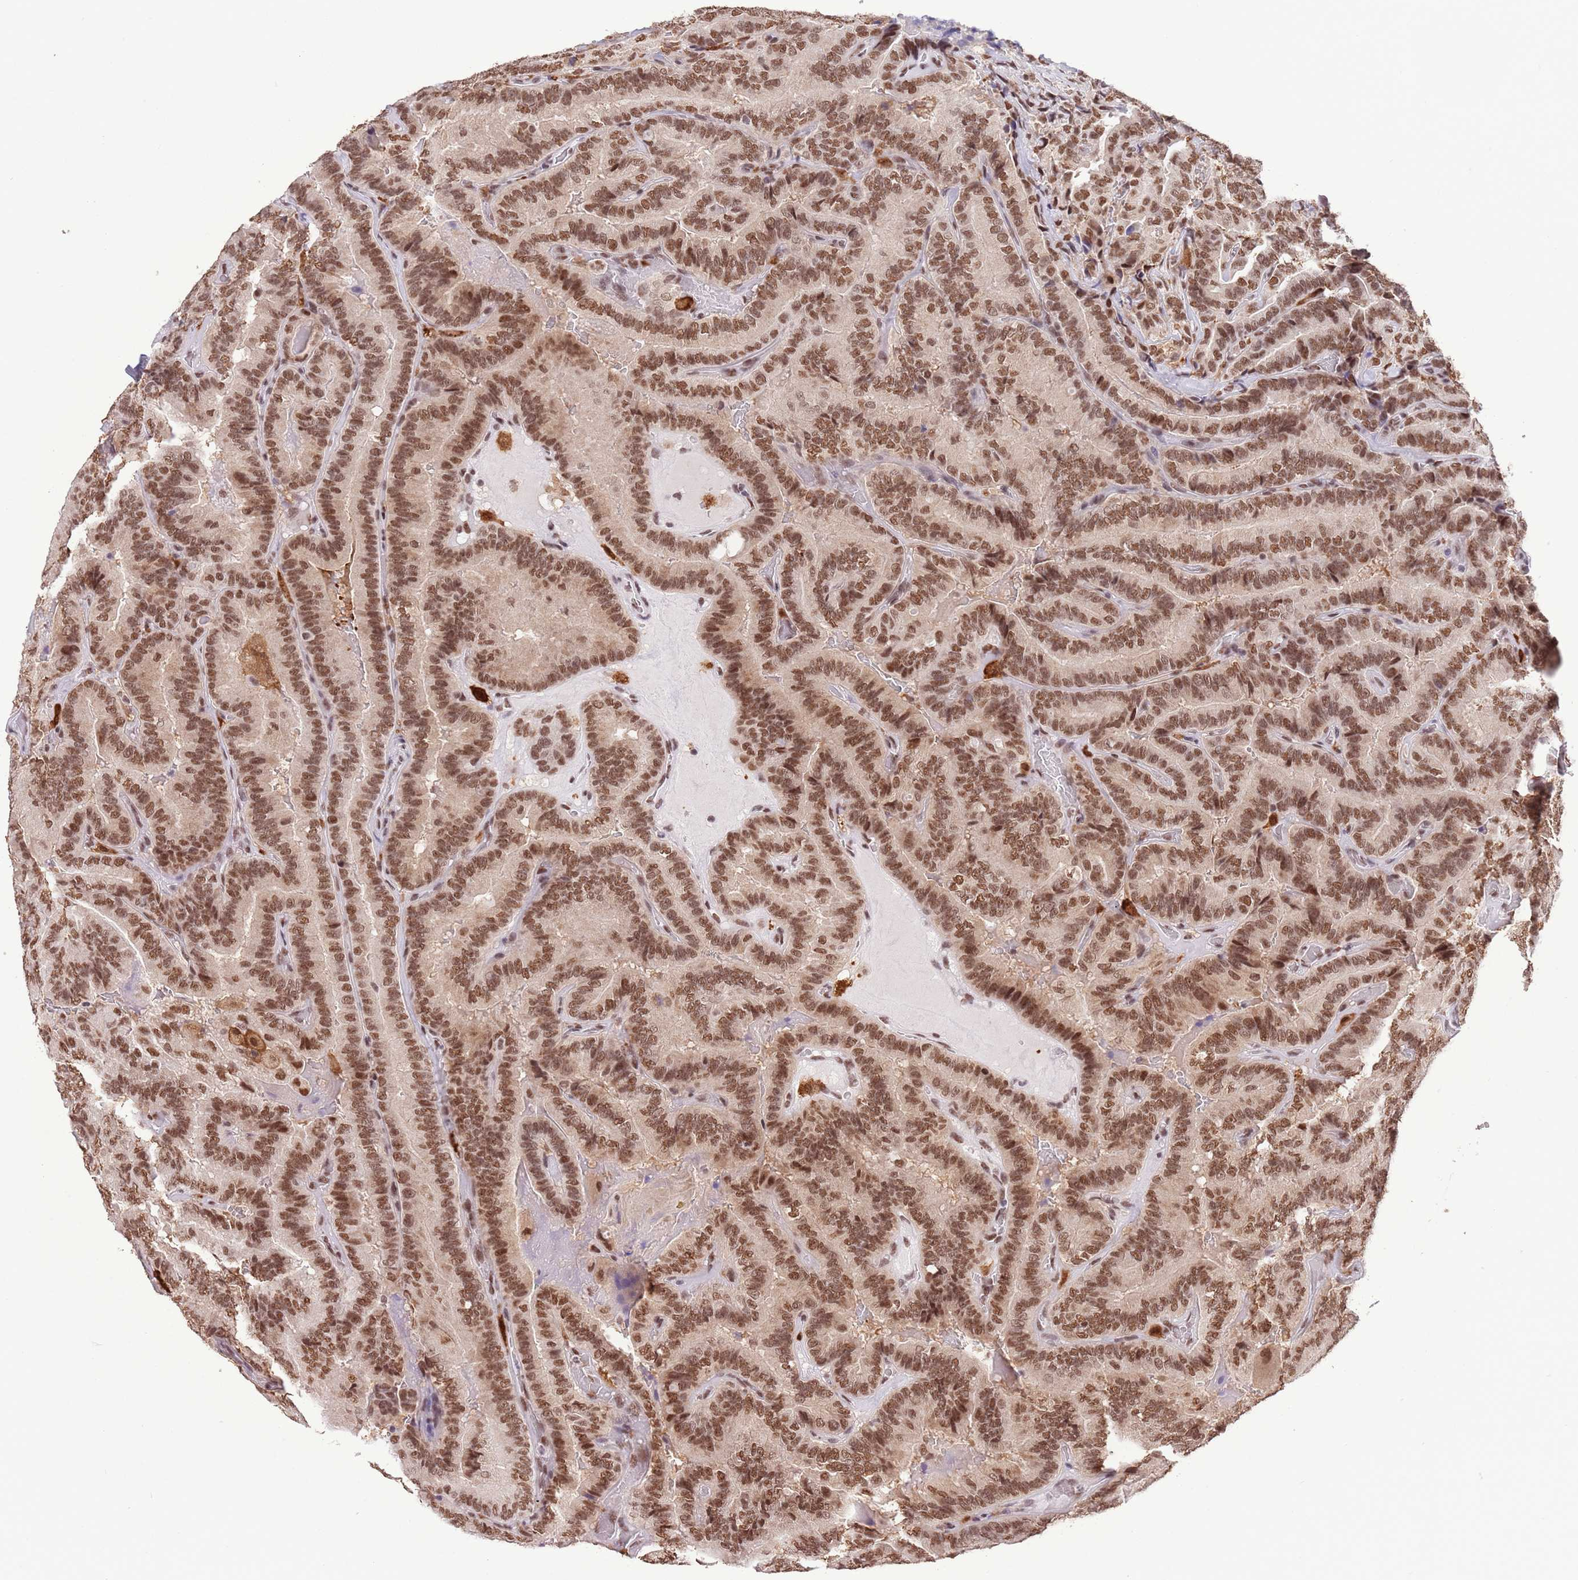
{"staining": {"intensity": "moderate", "quantity": ">75%", "location": "nuclear"}, "tissue": "thyroid cancer", "cell_type": "Tumor cells", "image_type": "cancer", "snomed": [{"axis": "morphology", "description": "Papillary adenocarcinoma, NOS"}, {"axis": "topography", "description": "Thyroid gland"}], "caption": "This is a photomicrograph of IHC staining of thyroid cancer (papillary adenocarcinoma), which shows moderate expression in the nuclear of tumor cells.", "gene": "TRIM32", "patient": {"sex": "male", "age": 61}}